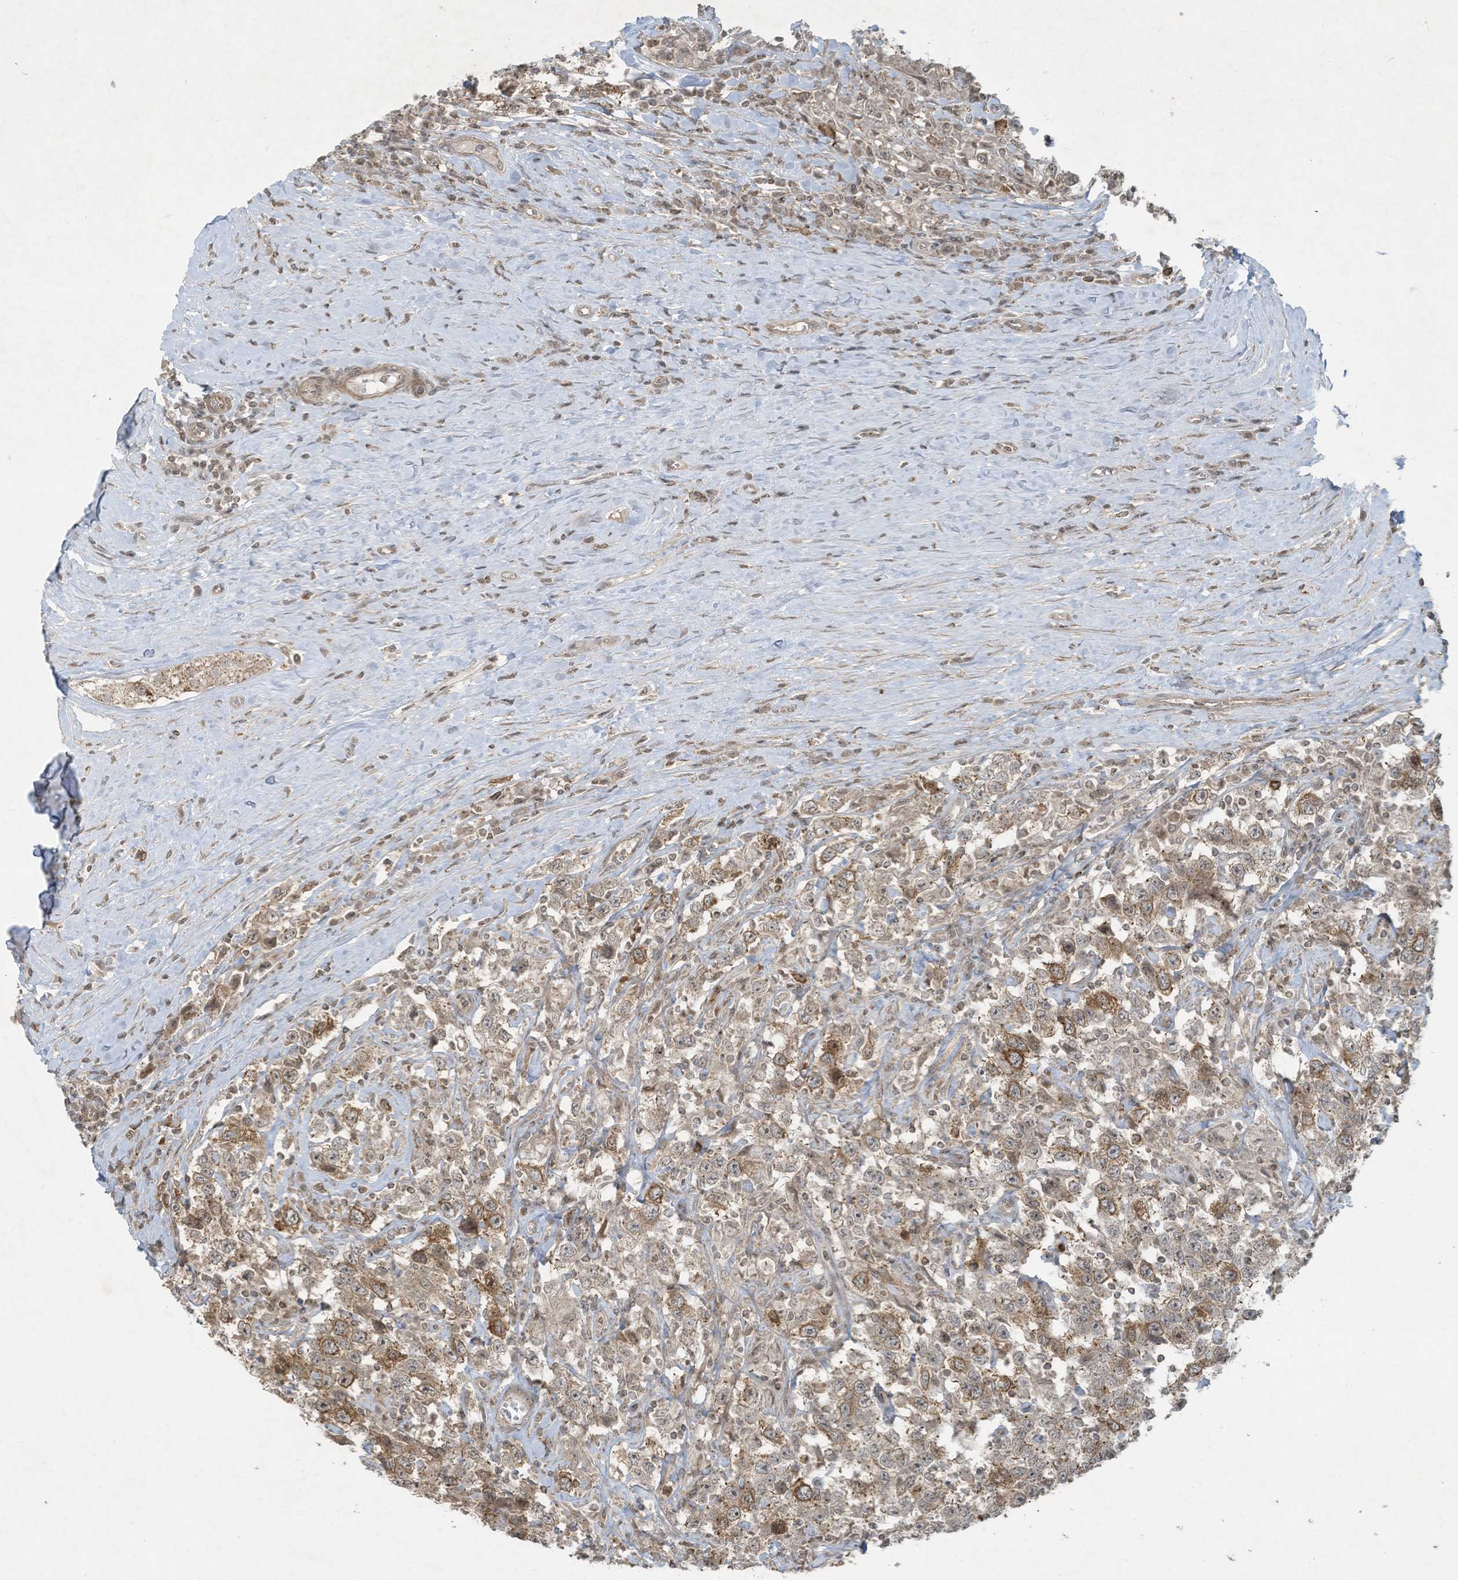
{"staining": {"intensity": "moderate", "quantity": "25%-75%", "location": "cytoplasmic/membranous"}, "tissue": "testis cancer", "cell_type": "Tumor cells", "image_type": "cancer", "snomed": [{"axis": "morphology", "description": "Seminoma, NOS"}, {"axis": "topography", "description": "Testis"}], "caption": "An image showing moderate cytoplasmic/membranous expression in about 25%-75% of tumor cells in seminoma (testis), as visualized by brown immunohistochemical staining.", "gene": "ZNF263", "patient": {"sex": "male", "age": 41}}